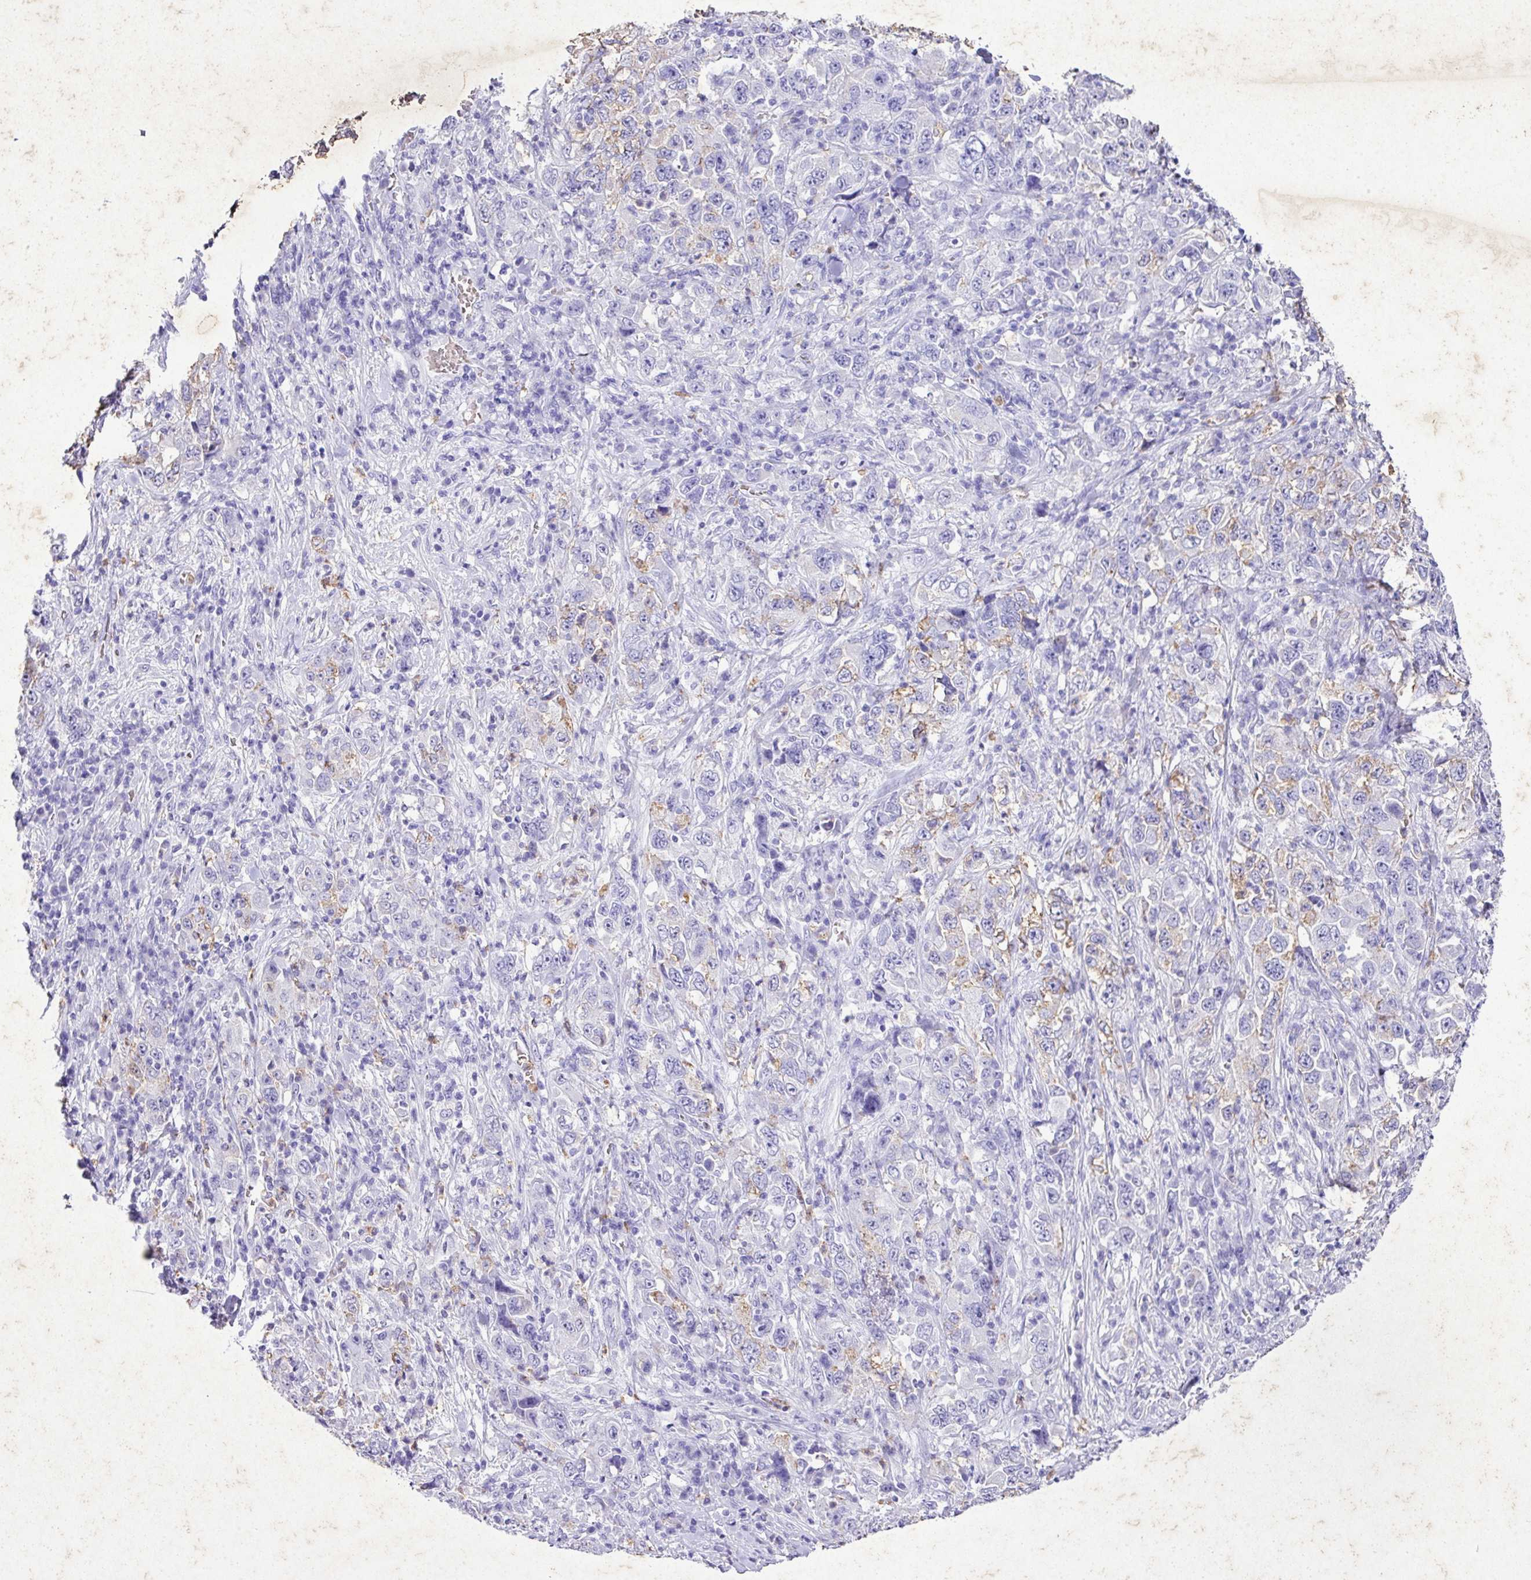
{"staining": {"intensity": "moderate", "quantity": "<25%", "location": "cytoplasmic/membranous"}, "tissue": "stomach cancer", "cell_type": "Tumor cells", "image_type": "cancer", "snomed": [{"axis": "morphology", "description": "Normal tissue, NOS"}, {"axis": "morphology", "description": "Adenocarcinoma, NOS"}, {"axis": "topography", "description": "Stomach, upper"}, {"axis": "topography", "description": "Stomach"}], "caption": "Moderate cytoplasmic/membranous protein expression is appreciated in approximately <25% of tumor cells in adenocarcinoma (stomach). (DAB IHC, brown staining for protein, blue staining for nuclei).", "gene": "KCNJ11", "patient": {"sex": "male", "age": 59}}